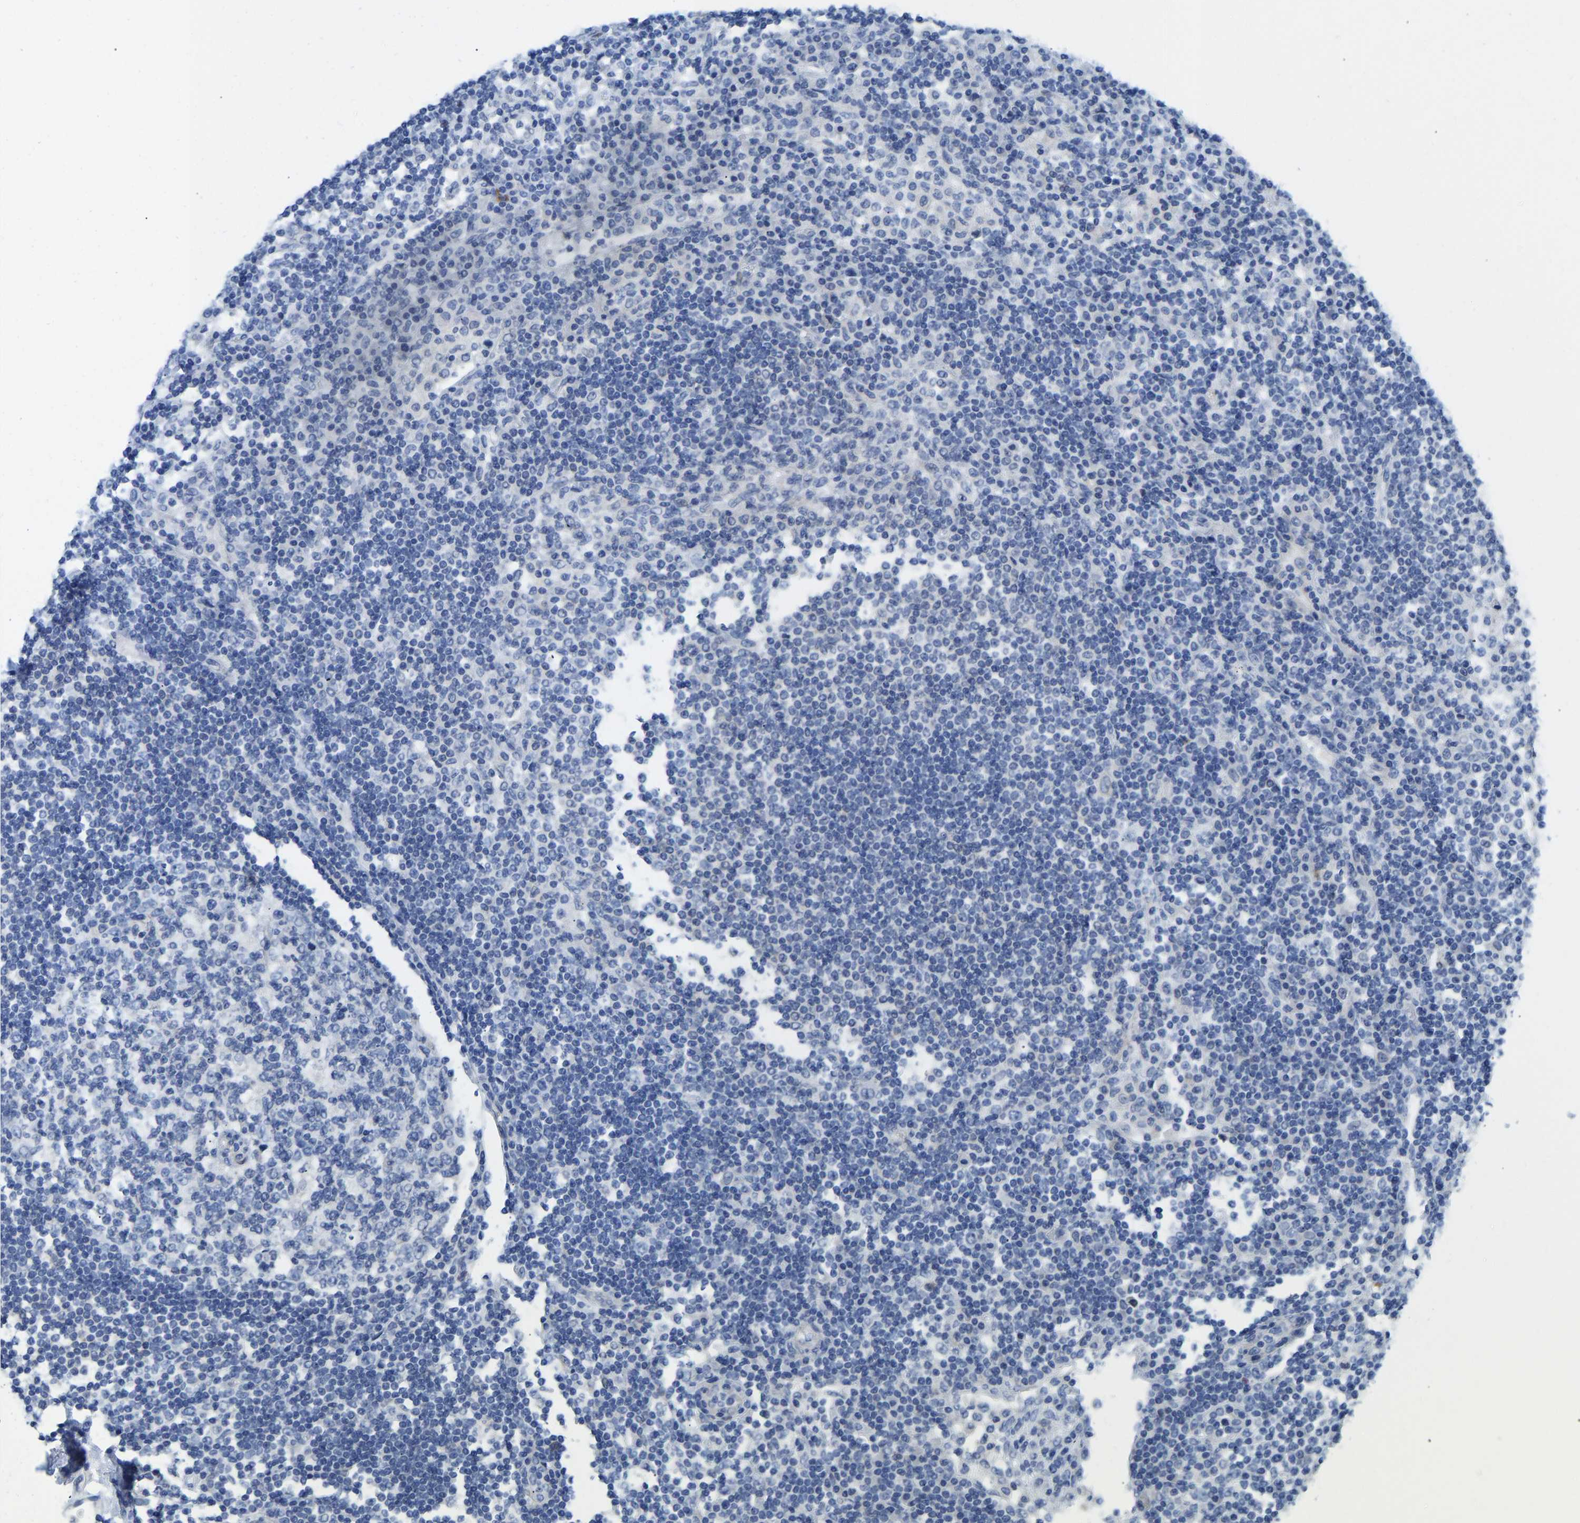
{"staining": {"intensity": "negative", "quantity": "none", "location": "none"}, "tissue": "lymph node", "cell_type": "Germinal center cells", "image_type": "normal", "snomed": [{"axis": "morphology", "description": "Normal tissue, NOS"}, {"axis": "topography", "description": "Lymph node"}], "caption": "This is an immunohistochemistry (IHC) micrograph of normal human lymph node. There is no staining in germinal center cells.", "gene": "NKAIN3", "patient": {"sex": "female", "age": 53}}